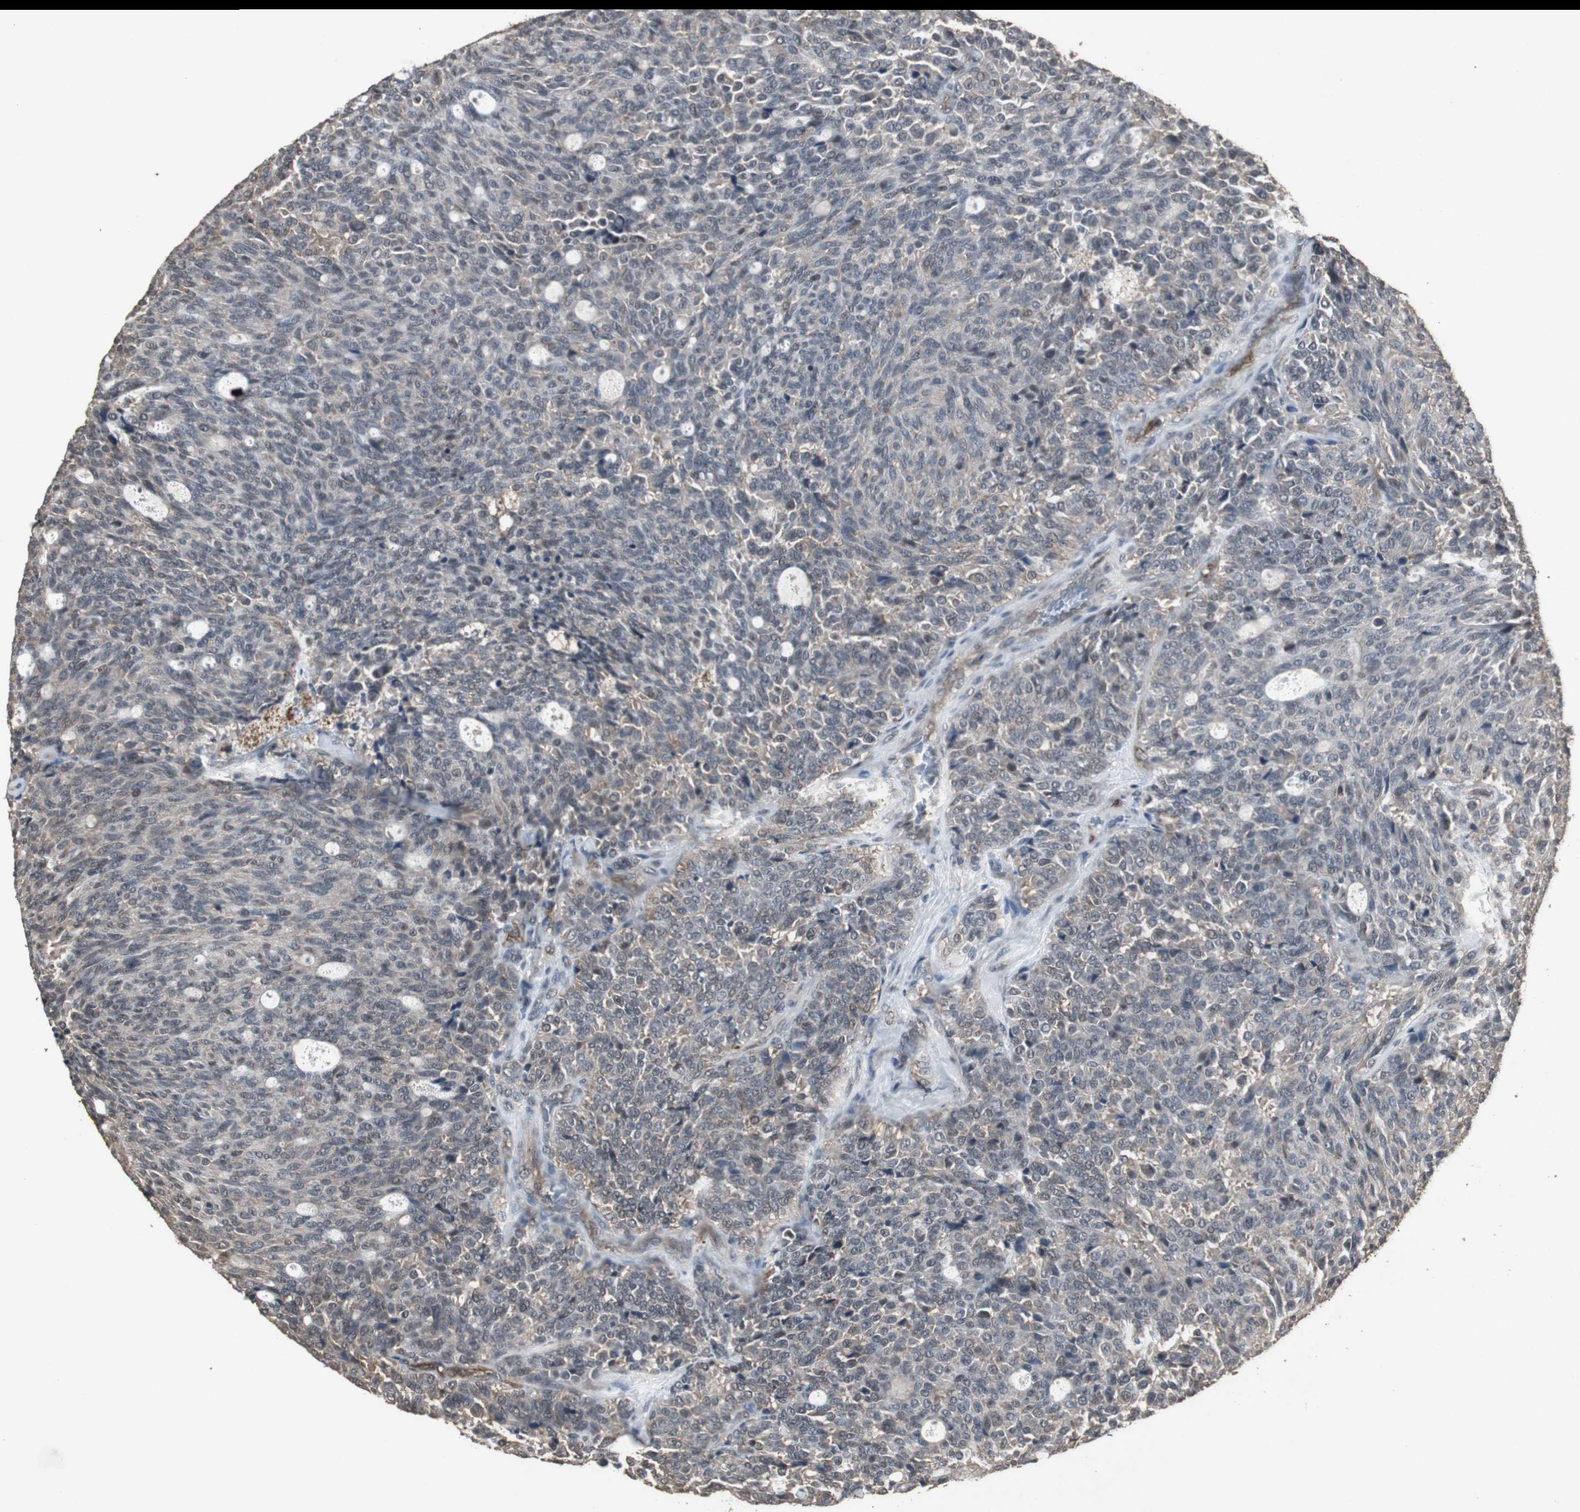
{"staining": {"intensity": "weak", "quantity": "<25%", "location": "cytoplasmic/membranous,nuclear"}, "tissue": "carcinoid", "cell_type": "Tumor cells", "image_type": "cancer", "snomed": [{"axis": "morphology", "description": "Carcinoid, malignant, NOS"}, {"axis": "topography", "description": "Pancreas"}], "caption": "Tumor cells show no significant expression in carcinoid (malignant). (Stains: DAB IHC with hematoxylin counter stain, Microscopy: brightfield microscopy at high magnification).", "gene": "EMX1", "patient": {"sex": "female", "age": 54}}